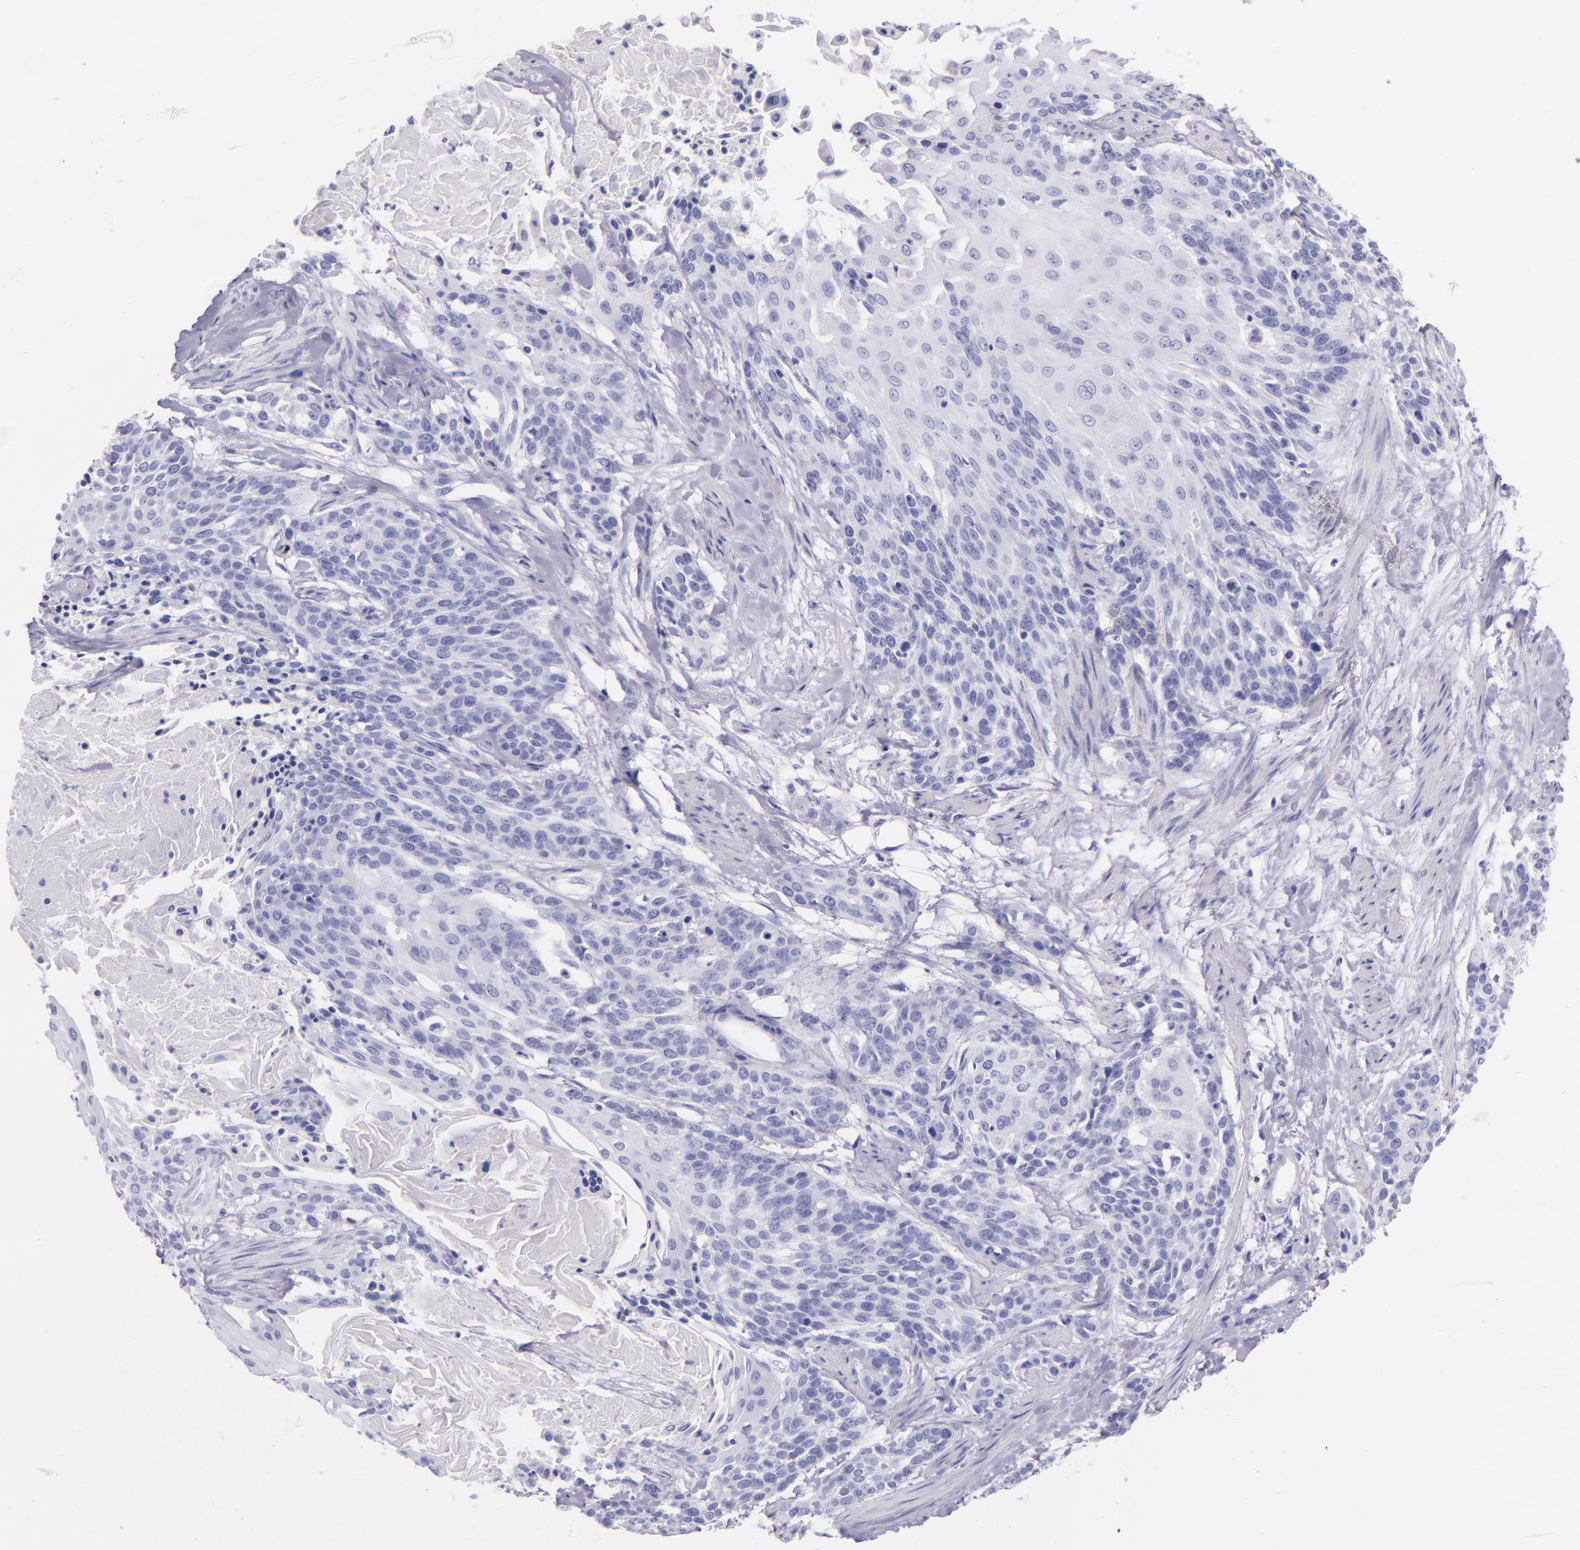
{"staining": {"intensity": "negative", "quantity": "none", "location": "none"}, "tissue": "cervical cancer", "cell_type": "Tumor cells", "image_type": "cancer", "snomed": [{"axis": "morphology", "description": "Squamous cell carcinoma, NOS"}, {"axis": "topography", "description": "Cervix"}], "caption": "A high-resolution image shows immunohistochemistry (IHC) staining of cervical cancer, which exhibits no significant staining in tumor cells. (DAB immunohistochemistry (IHC) visualized using brightfield microscopy, high magnification).", "gene": "SFTPA2", "patient": {"sex": "female", "age": 57}}